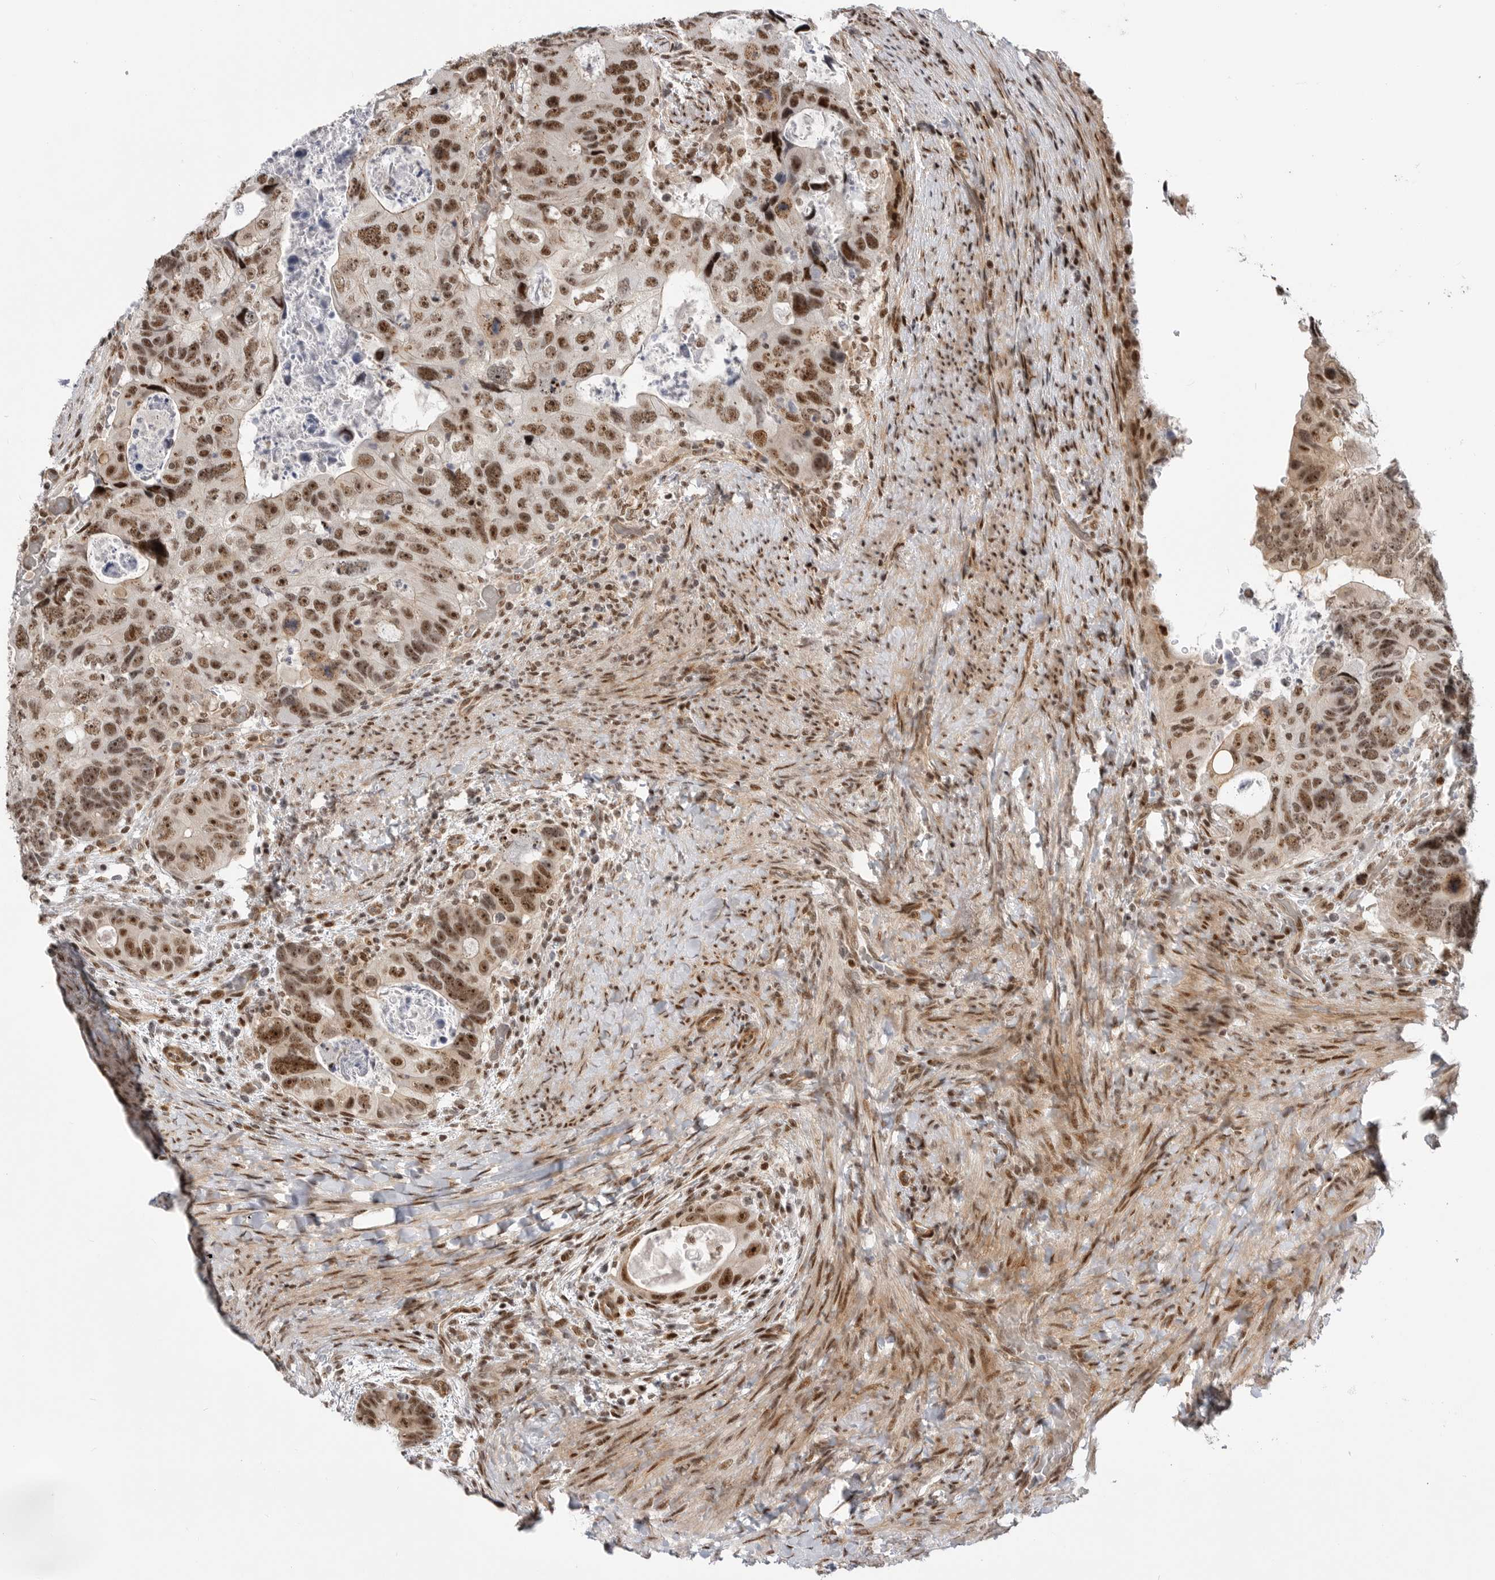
{"staining": {"intensity": "strong", "quantity": ">75%", "location": "nuclear"}, "tissue": "colorectal cancer", "cell_type": "Tumor cells", "image_type": "cancer", "snomed": [{"axis": "morphology", "description": "Adenocarcinoma, NOS"}, {"axis": "topography", "description": "Rectum"}], "caption": "DAB immunohistochemical staining of human colorectal cancer exhibits strong nuclear protein staining in approximately >75% of tumor cells. Nuclei are stained in blue.", "gene": "GPATCH2", "patient": {"sex": "male", "age": 59}}